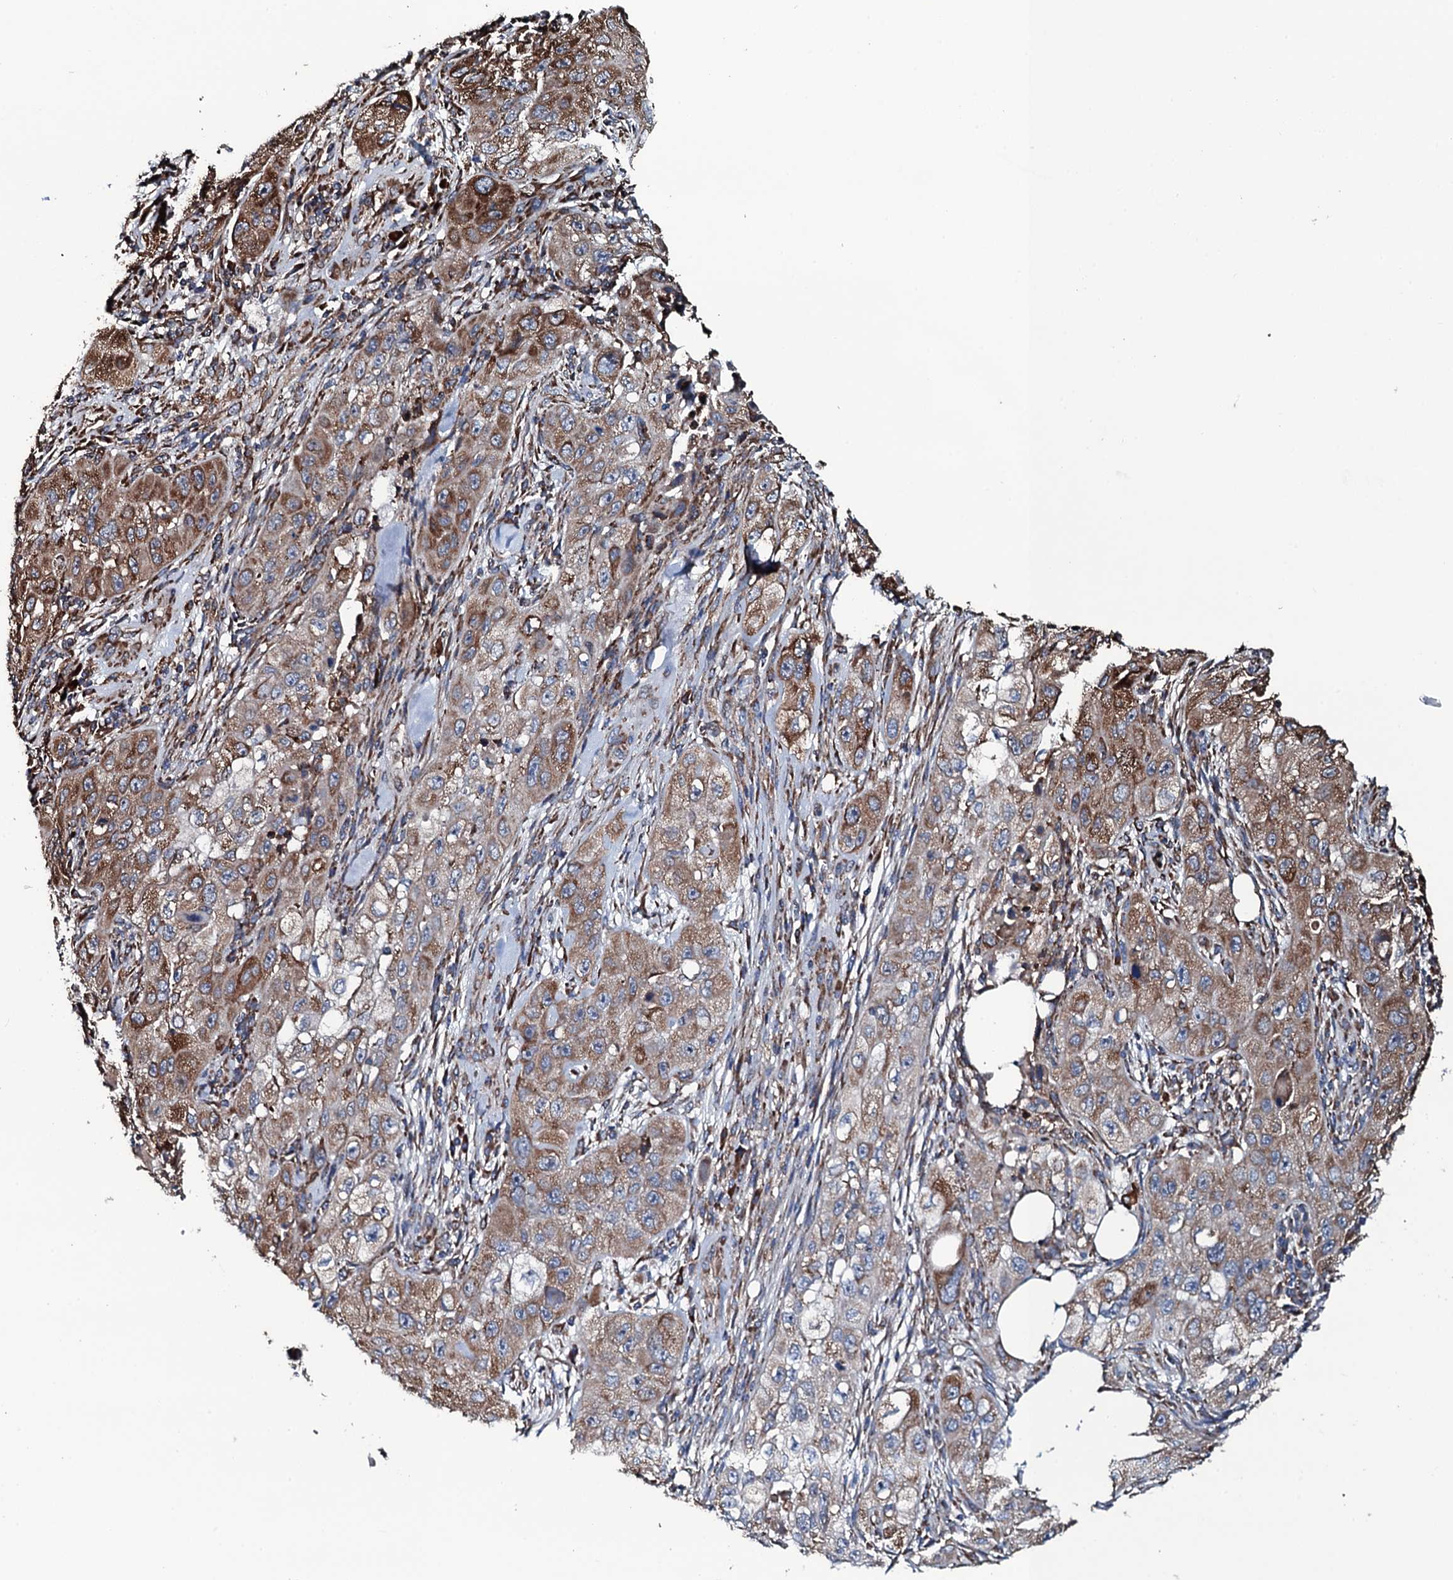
{"staining": {"intensity": "moderate", "quantity": ">75%", "location": "cytoplasmic/membranous"}, "tissue": "skin cancer", "cell_type": "Tumor cells", "image_type": "cancer", "snomed": [{"axis": "morphology", "description": "Squamous cell carcinoma, NOS"}, {"axis": "topography", "description": "Skin"}, {"axis": "topography", "description": "Subcutis"}], "caption": "Immunohistochemistry (IHC) staining of skin cancer (squamous cell carcinoma), which displays medium levels of moderate cytoplasmic/membranous staining in about >75% of tumor cells indicating moderate cytoplasmic/membranous protein expression. The staining was performed using DAB (3,3'-diaminobenzidine) (brown) for protein detection and nuclei were counterstained in hematoxylin (blue).", "gene": "RAB12", "patient": {"sex": "male", "age": 73}}